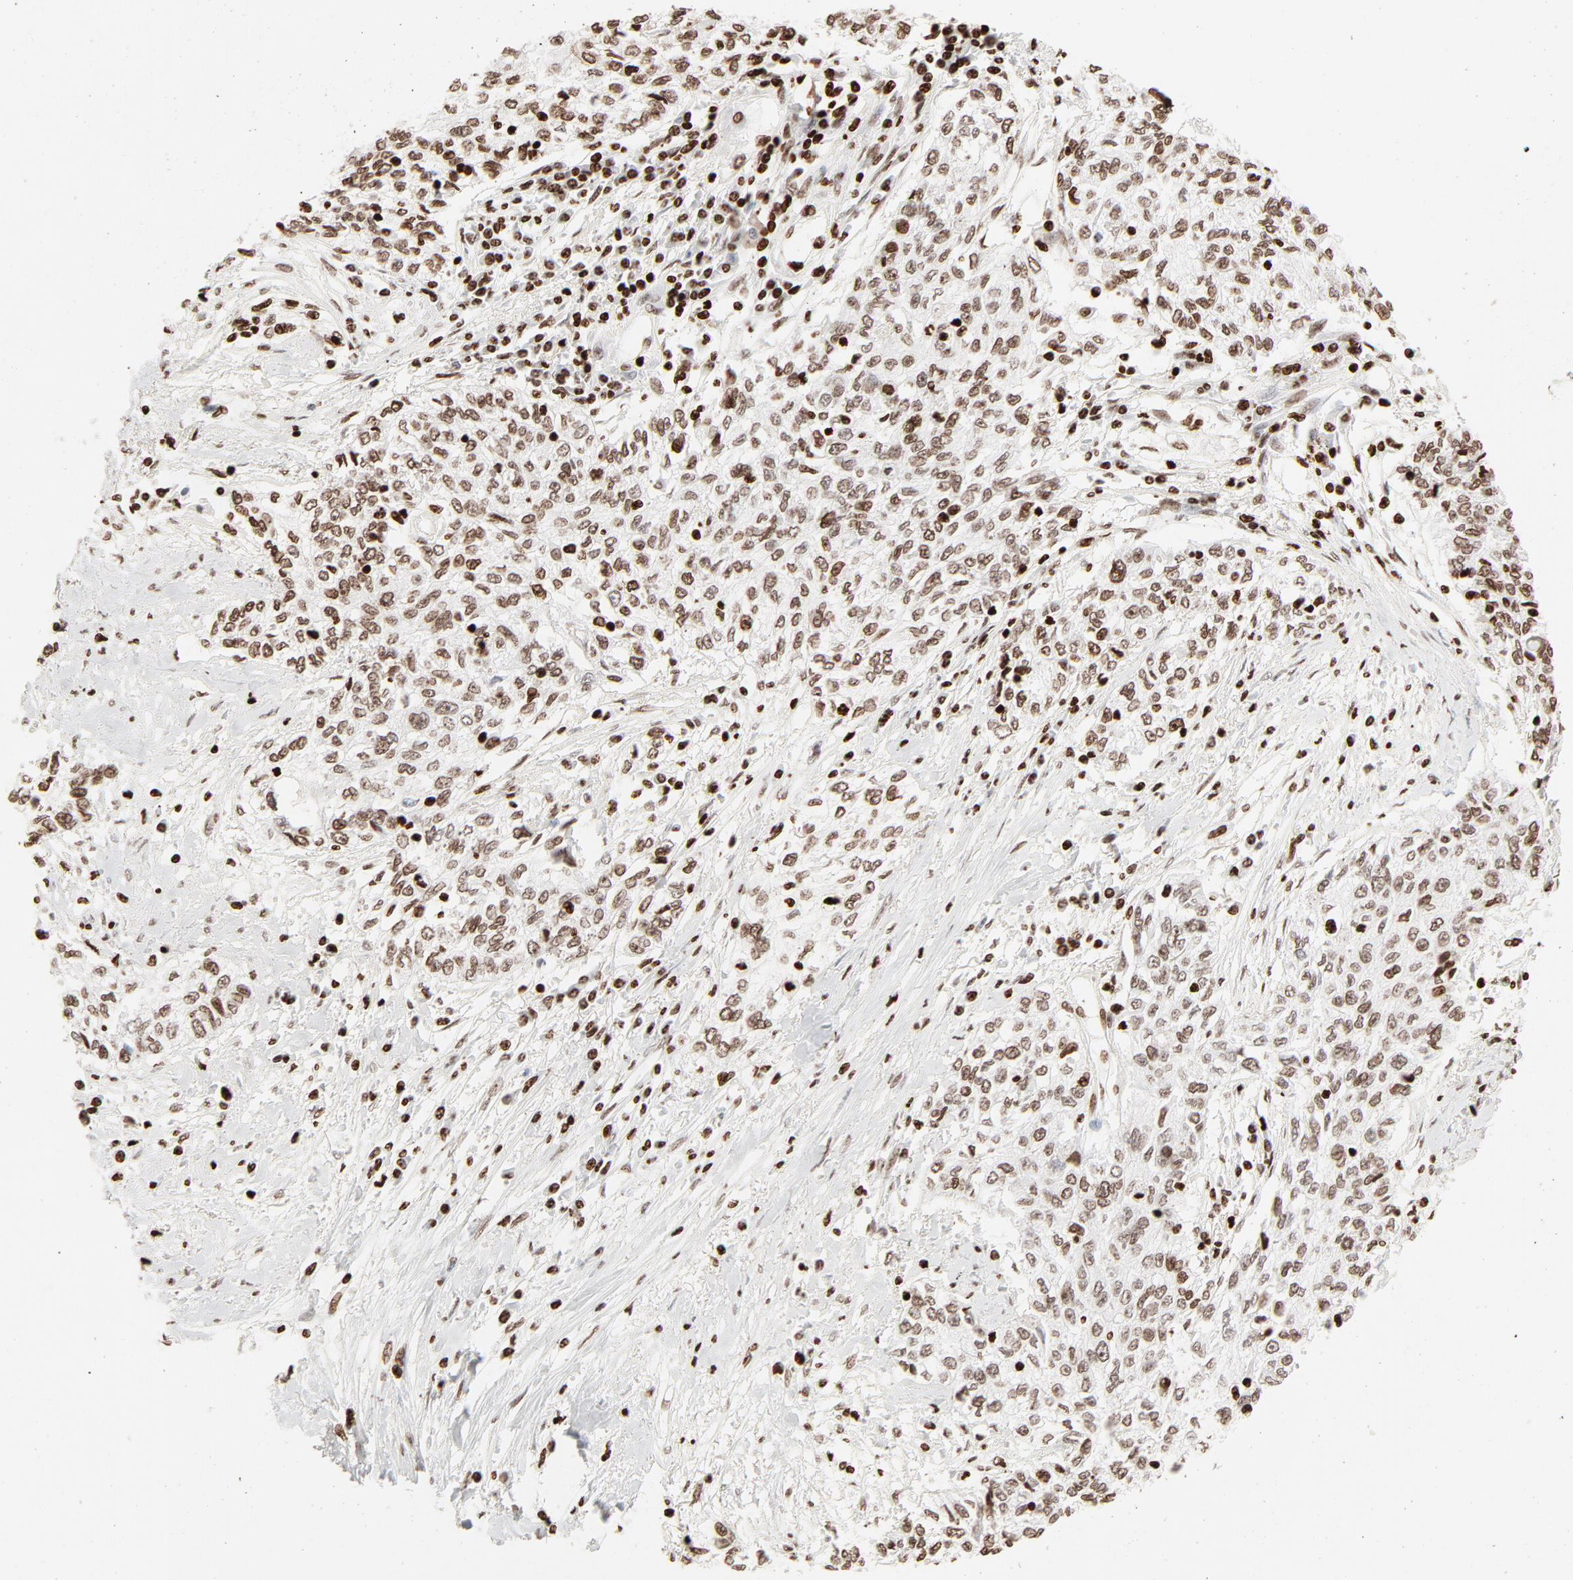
{"staining": {"intensity": "moderate", "quantity": ">75%", "location": "nuclear"}, "tissue": "cervical cancer", "cell_type": "Tumor cells", "image_type": "cancer", "snomed": [{"axis": "morphology", "description": "Squamous cell carcinoma, NOS"}, {"axis": "topography", "description": "Cervix"}], "caption": "Protein expression analysis of human cervical cancer (squamous cell carcinoma) reveals moderate nuclear positivity in approximately >75% of tumor cells.", "gene": "HMGB2", "patient": {"sex": "female", "age": 57}}